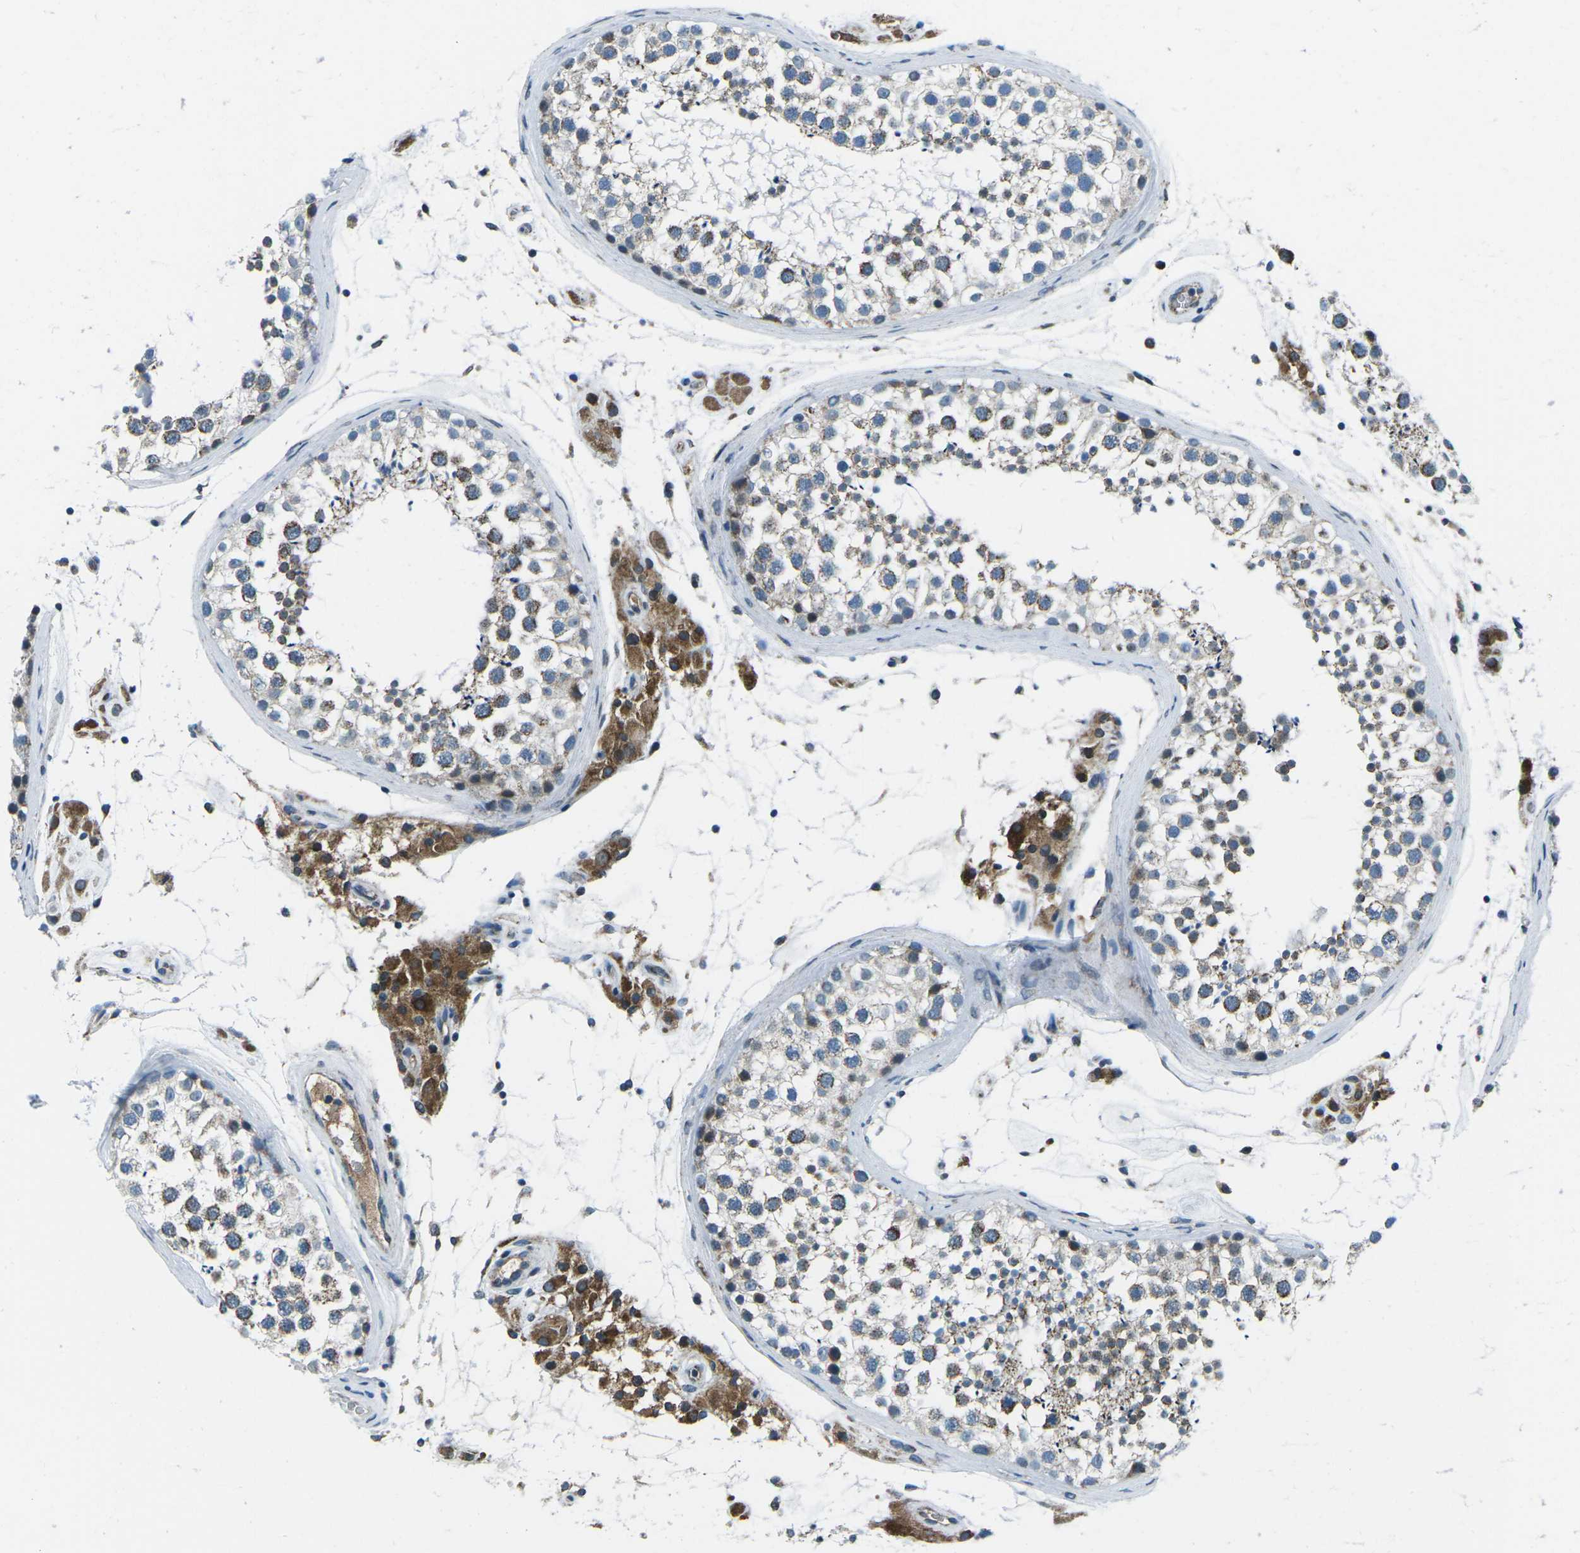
{"staining": {"intensity": "strong", "quantity": "<25%", "location": "cytoplasmic/membranous"}, "tissue": "testis", "cell_type": "Cells in seminiferous ducts", "image_type": "normal", "snomed": [{"axis": "morphology", "description": "Normal tissue, NOS"}, {"axis": "topography", "description": "Testis"}], "caption": "Immunohistochemical staining of benign human testis demonstrates <25% levels of strong cytoplasmic/membranous protein positivity in approximately <25% of cells in seminiferous ducts.", "gene": "RFESD", "patient": {"sex": "male", "age": 46}}